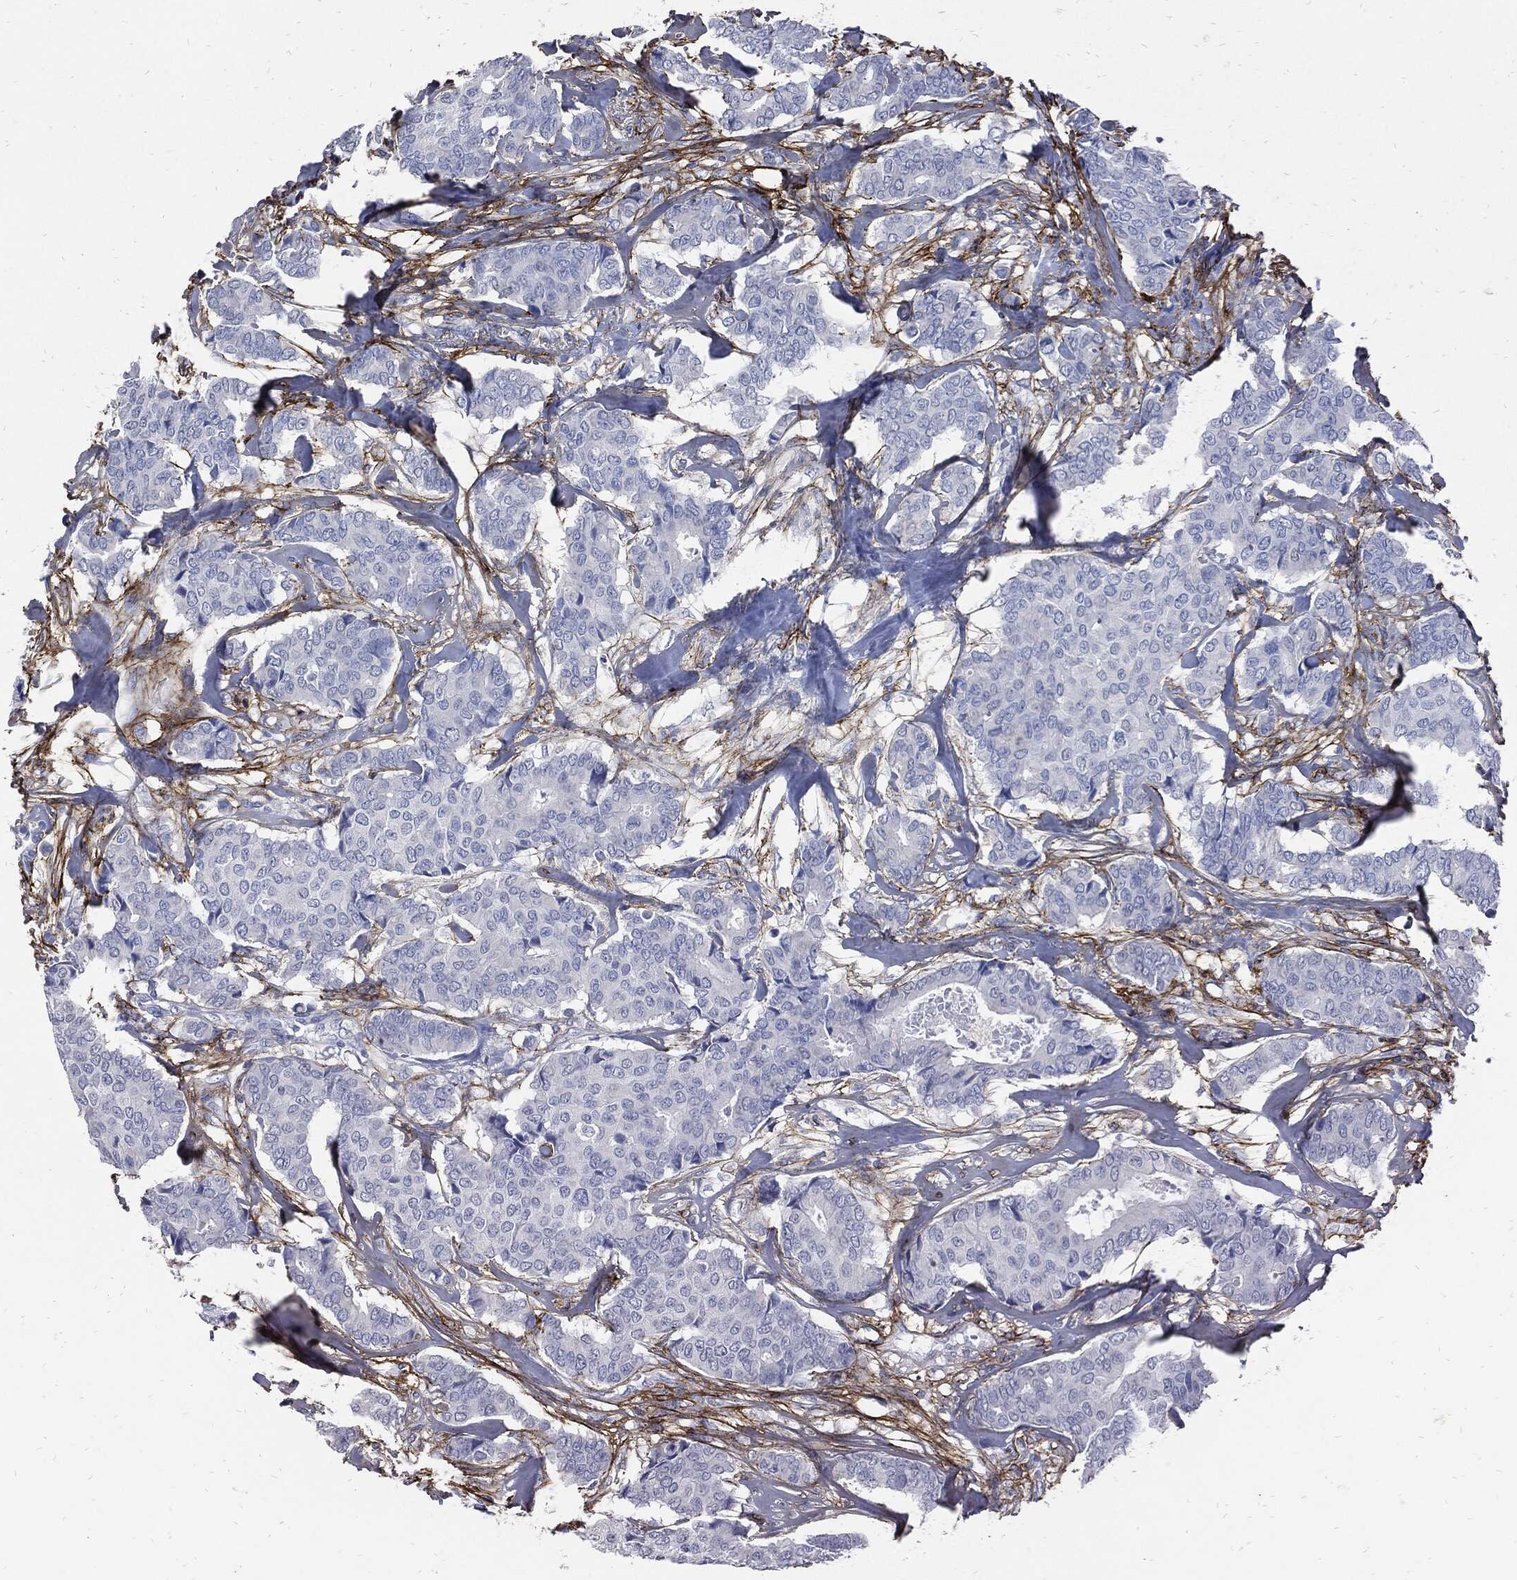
{"staining": {"intensity": "negative", "quantity": "none", "location": "none"}, "tissue": "breast cancer", "cell_type": "Tumor cells", "image_type": "cancer", "snomed": [{"axis": "morphology", "description": "Duct carcinoma"}, {"axis": "topography", "description": "Breast"}], "caption": "High power microscopy histopathology image of an immunohistochemistry (IHC) micrograph of breast intraductal carcinoma, revealing no significant expression in tumor cells.", "gene": "FBN1", "patient": {"sex": "female", "age": 75}}